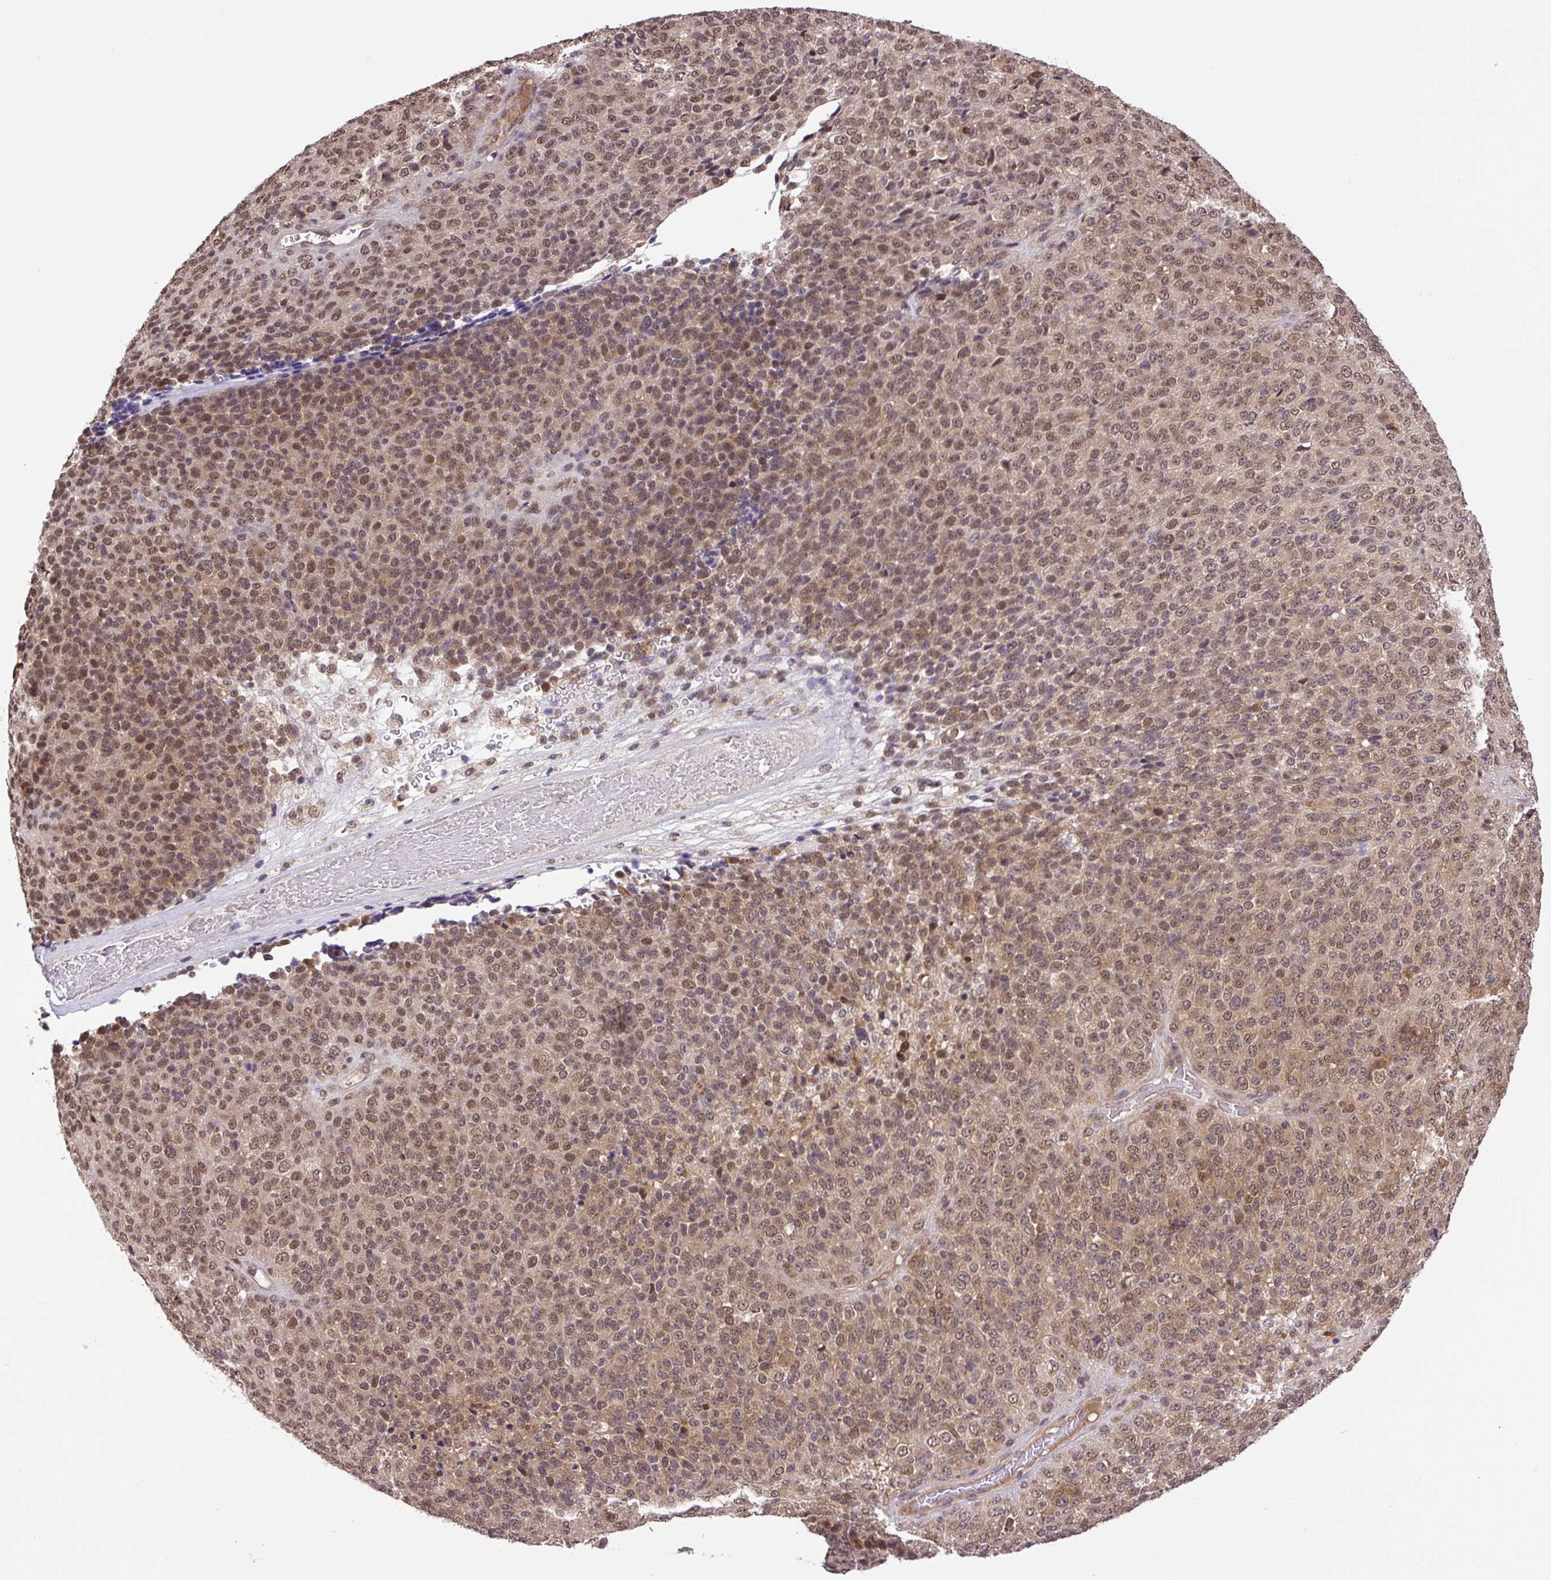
{"staining": {"intensity": "moderate", "quantity": ">75%", "location": "nuclear"}, "tissue": "melanoma", "cell_type": "Tumor cells", "image_type": "cancer", "snomed": [{"axis": "morphology", "description": "Malignant melanoma, Metastatic site"}, {"axis": "topography", "description": "Brain"}], "caption": "Melanoma was stained to show a protein in brown. There is medium levels of moderate nuclear staining in about >75% of tumor cells. (DAB = brown stain, brightfield microscopy at high magnification).", "gene": "SGTA", "patient": {"sex": "female", "age": 56}}